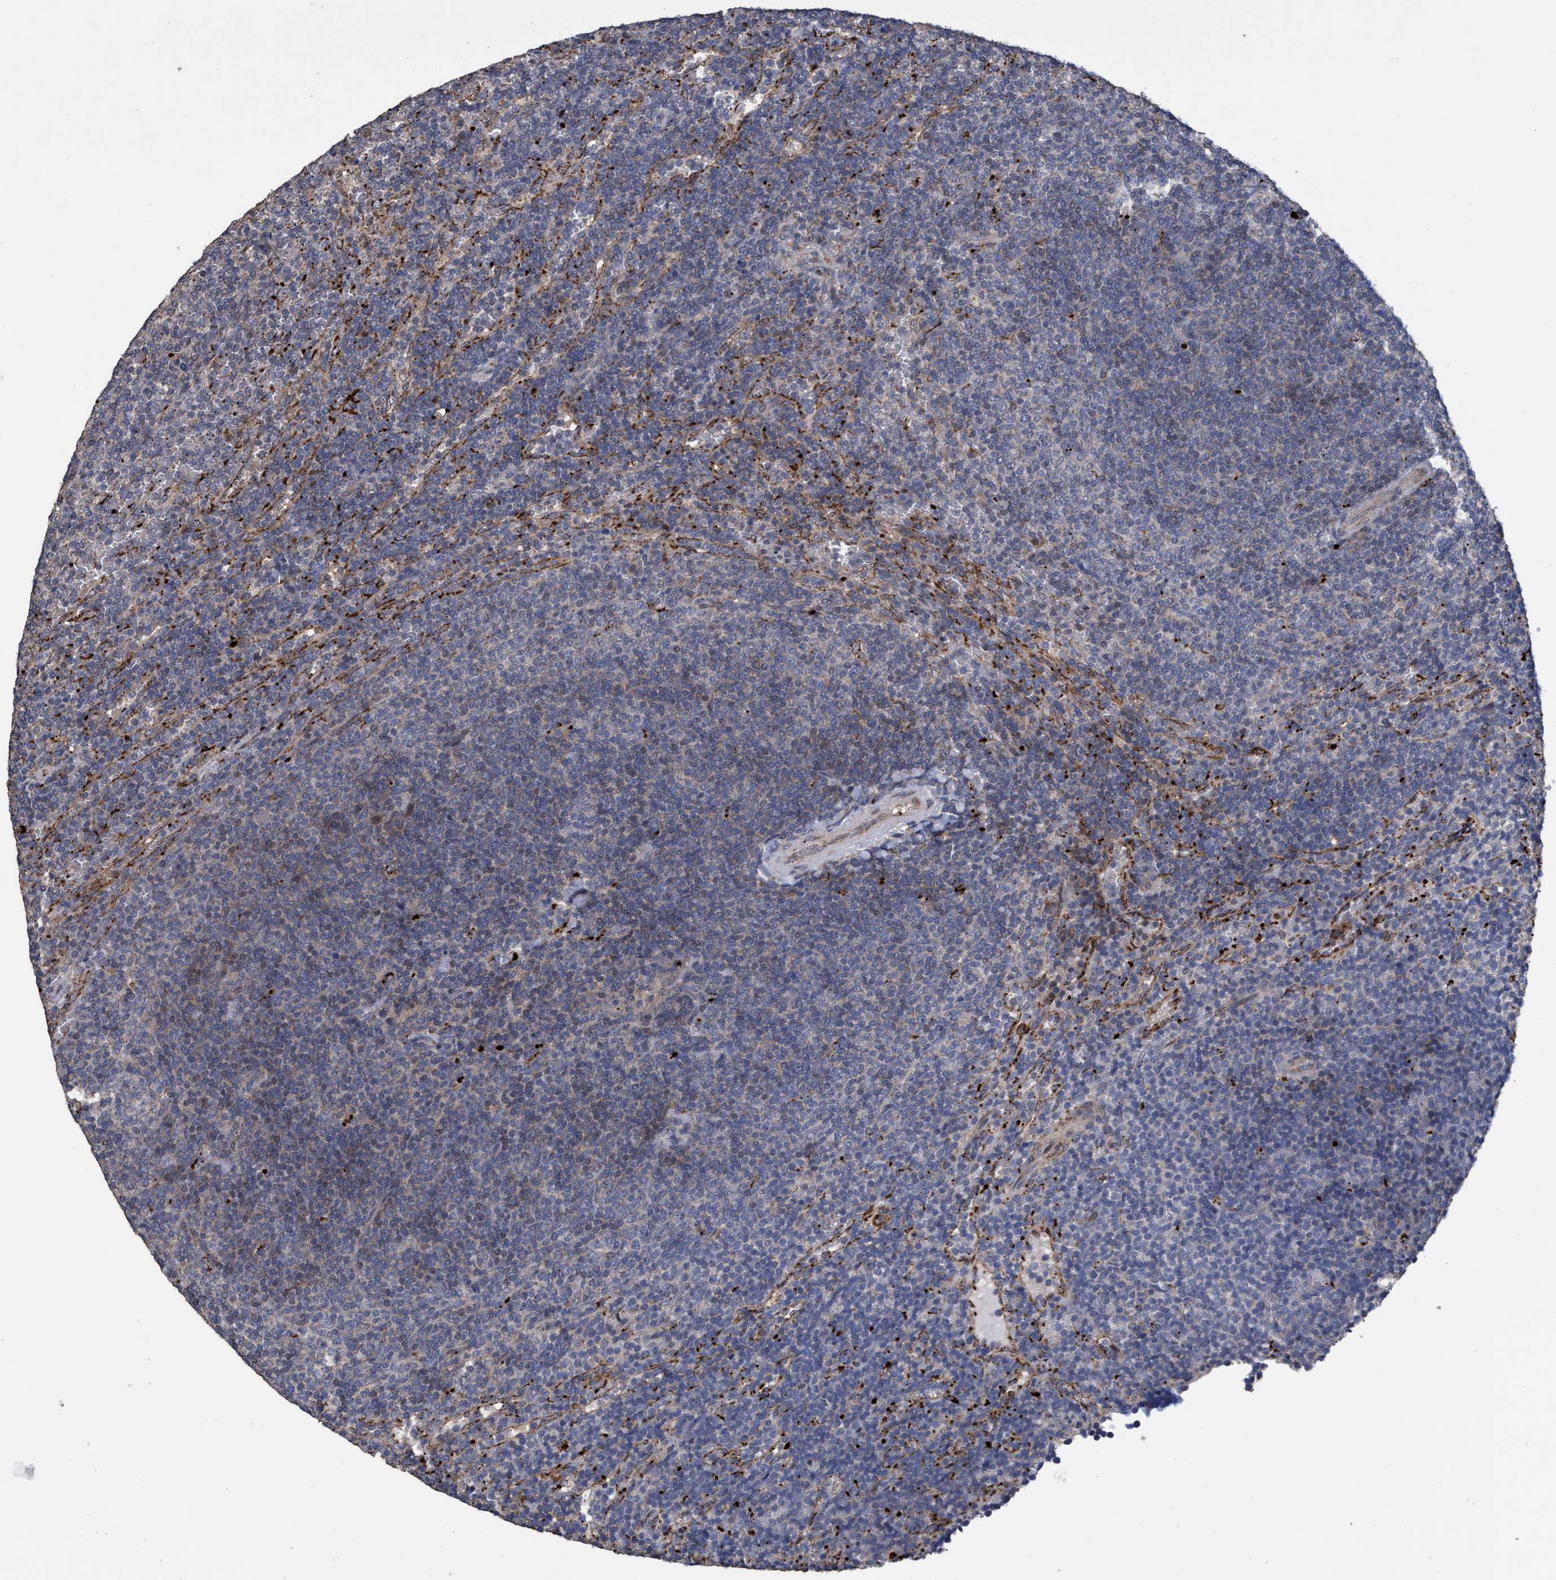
{"staining": {"intensity": "weak", "quantity": "<25%", "location": "cytoplasmic/membranous"}, "tissue": "lymphoma", "cell_type": "Tumor cells", "image_type": "cancer", "snomed": [{"axis": "morphology", "description": "Malignant lymphoma, non-Hodgkin's type, Low grade"}, {"axis": "topography", "description": "Spleen"}], "caption": "This is an immunohistochemistry (IHC) photomicrograph of human lymphoma. There is no expression in tumor cells.", "gene": "BBS9", "patient": {"sex": "female", "age": 50}}